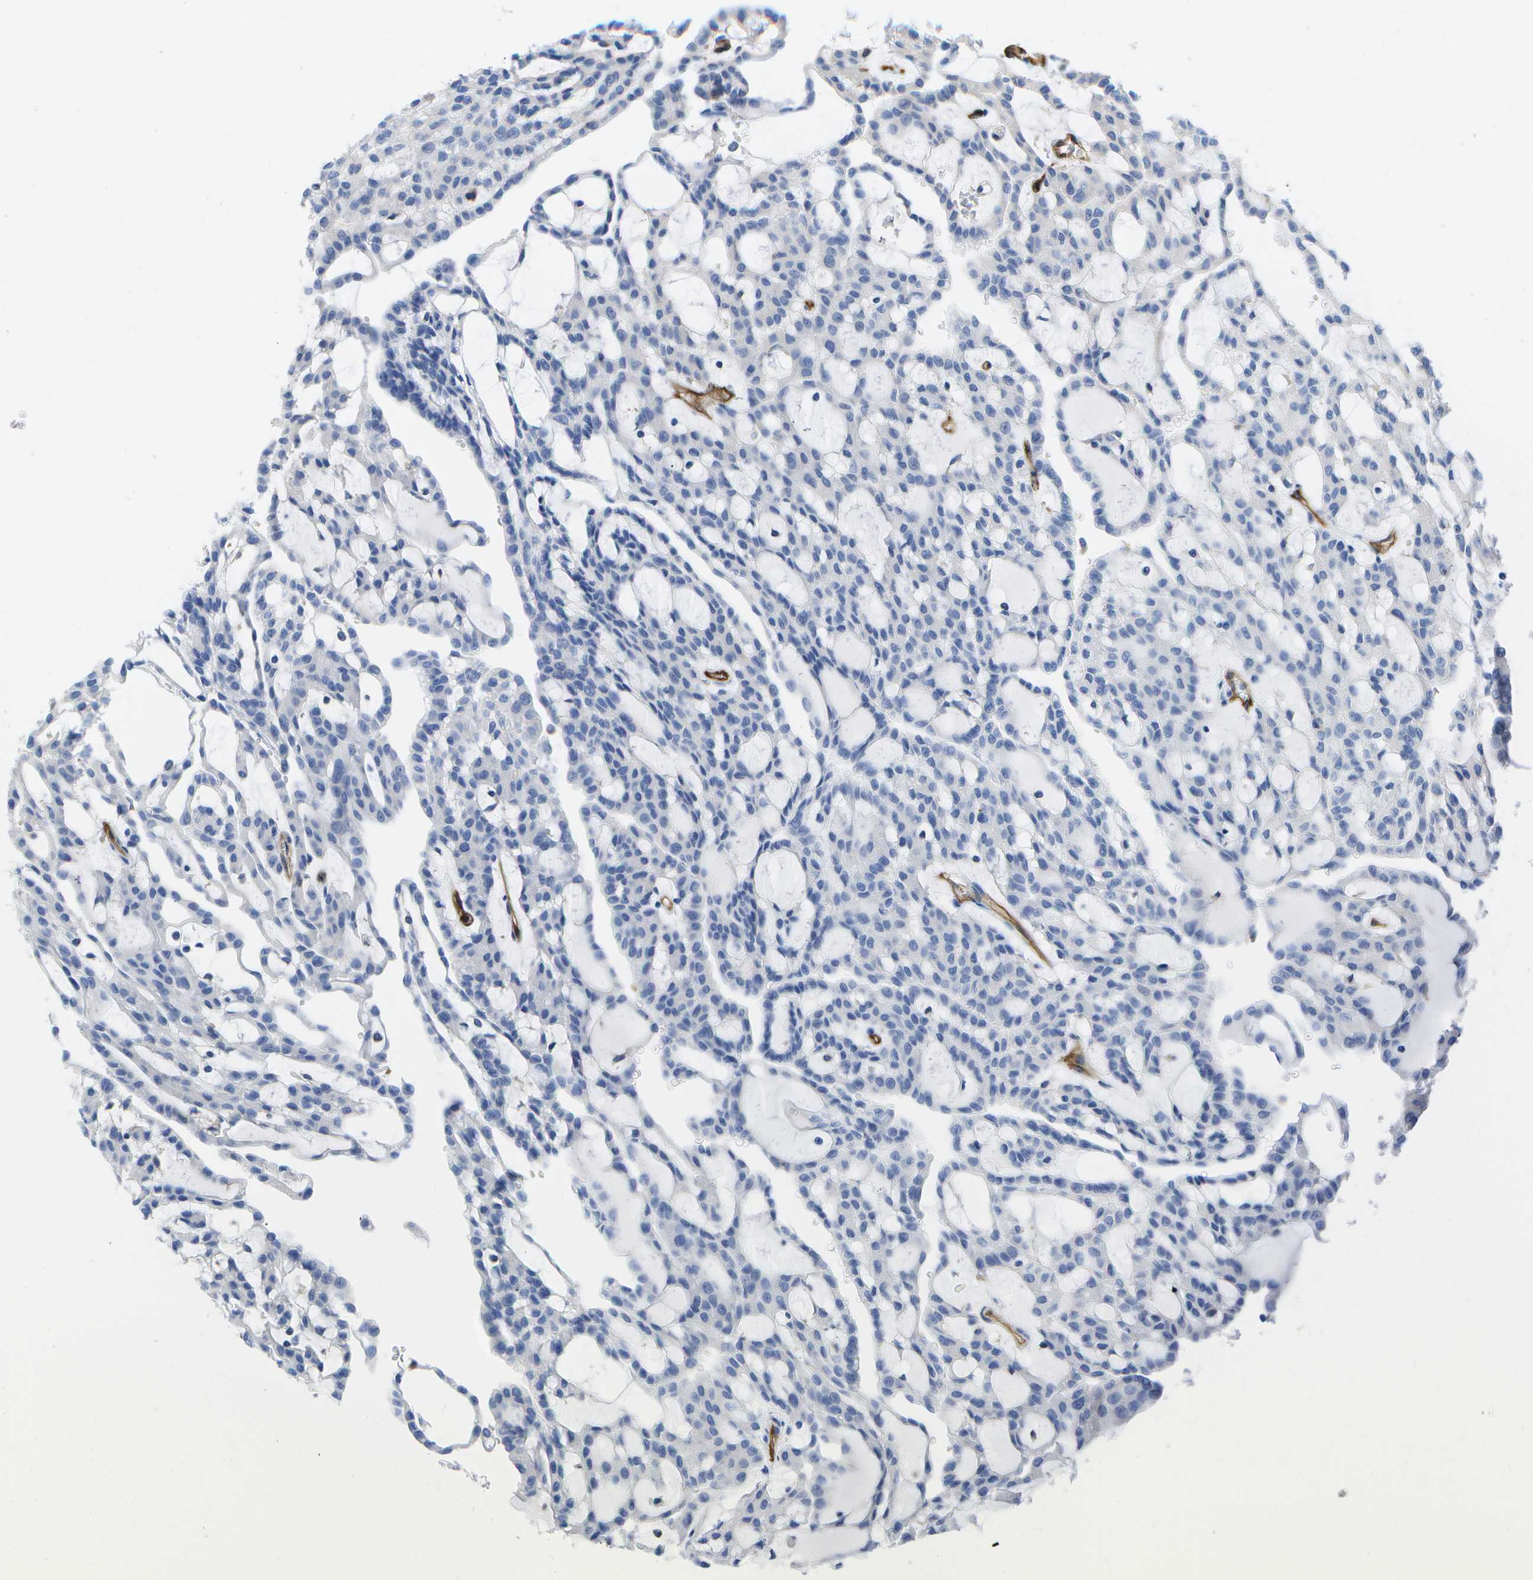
{"staining": {"intensity": "negative", "quantity": "none", "location": "none"}, "tissue": "renal cancer", "cell_type": "Tumor cells", "image_type": "cancer", "snomed": [{"axis": "morphology", "description": "Adenocarcinoma, NOS"}, {"axis": "topography", "description": "Kidney"}], "caption": "Immunohistochemistry image of renal adenocarcinoma stained for a protein (brown), which displays no expression in tumor cells.", "gene": "DYSF", "patient": {"sex": "male", "age": 63}}